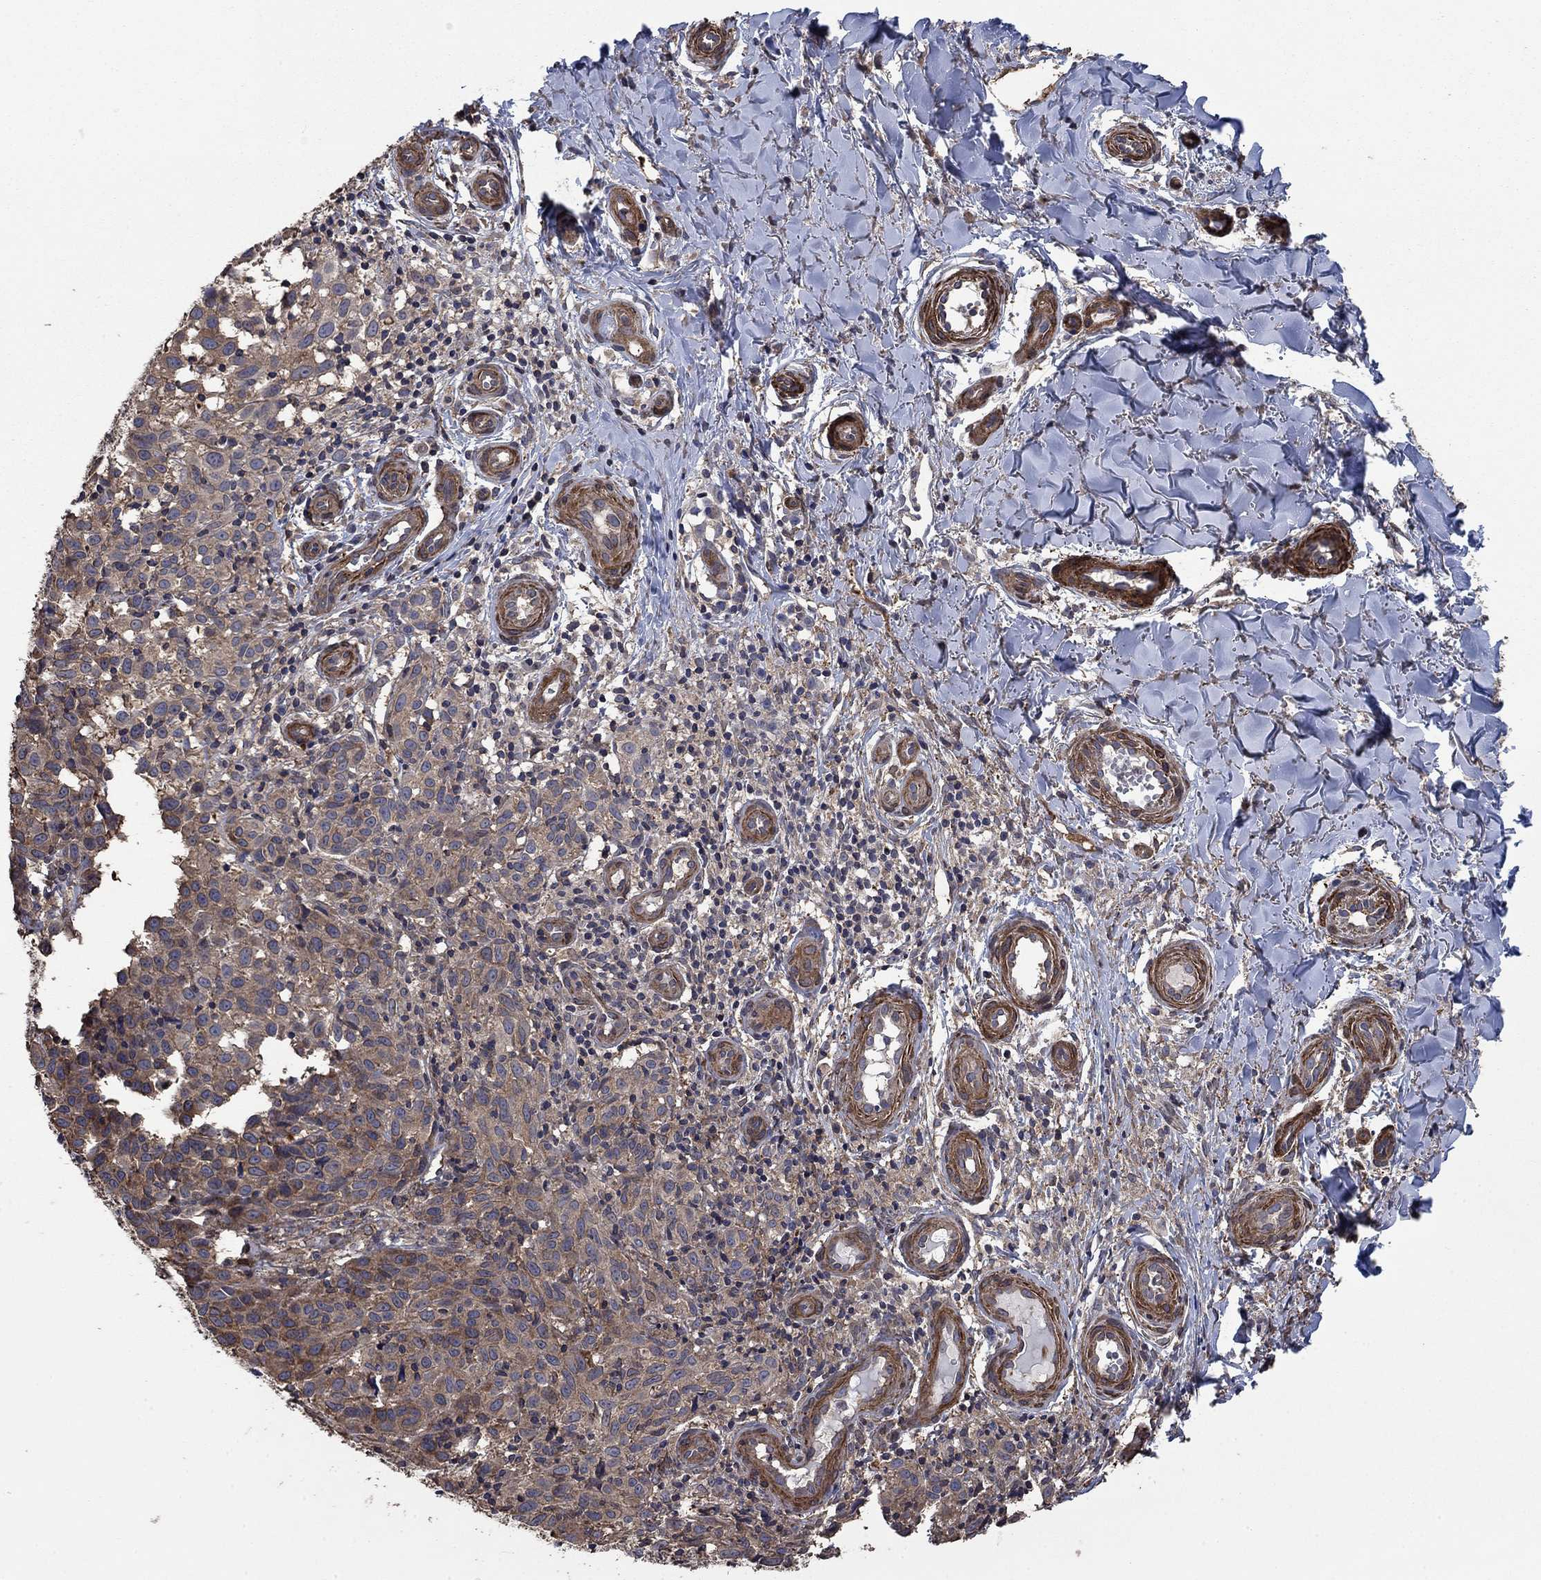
{"staining": {"intensity": "moderate", "quantity": "<25%", "location": "cytoplasmic/membranous"}, "tissue": "melanoma", "cell_type": "Tumor cells", "image_type": "cancer", "snomed": [{"axis": "morphology", "description": "Malignant melanoma, NOS"}, {"axis": "topography", "description": "Skin"}], "caption": "Human malignant melanoma stained with a protein marker demonstrates moderate staining in tumor cells.", "gene": "PDE3A", "patient": {"sex": "female", "age": 53}}